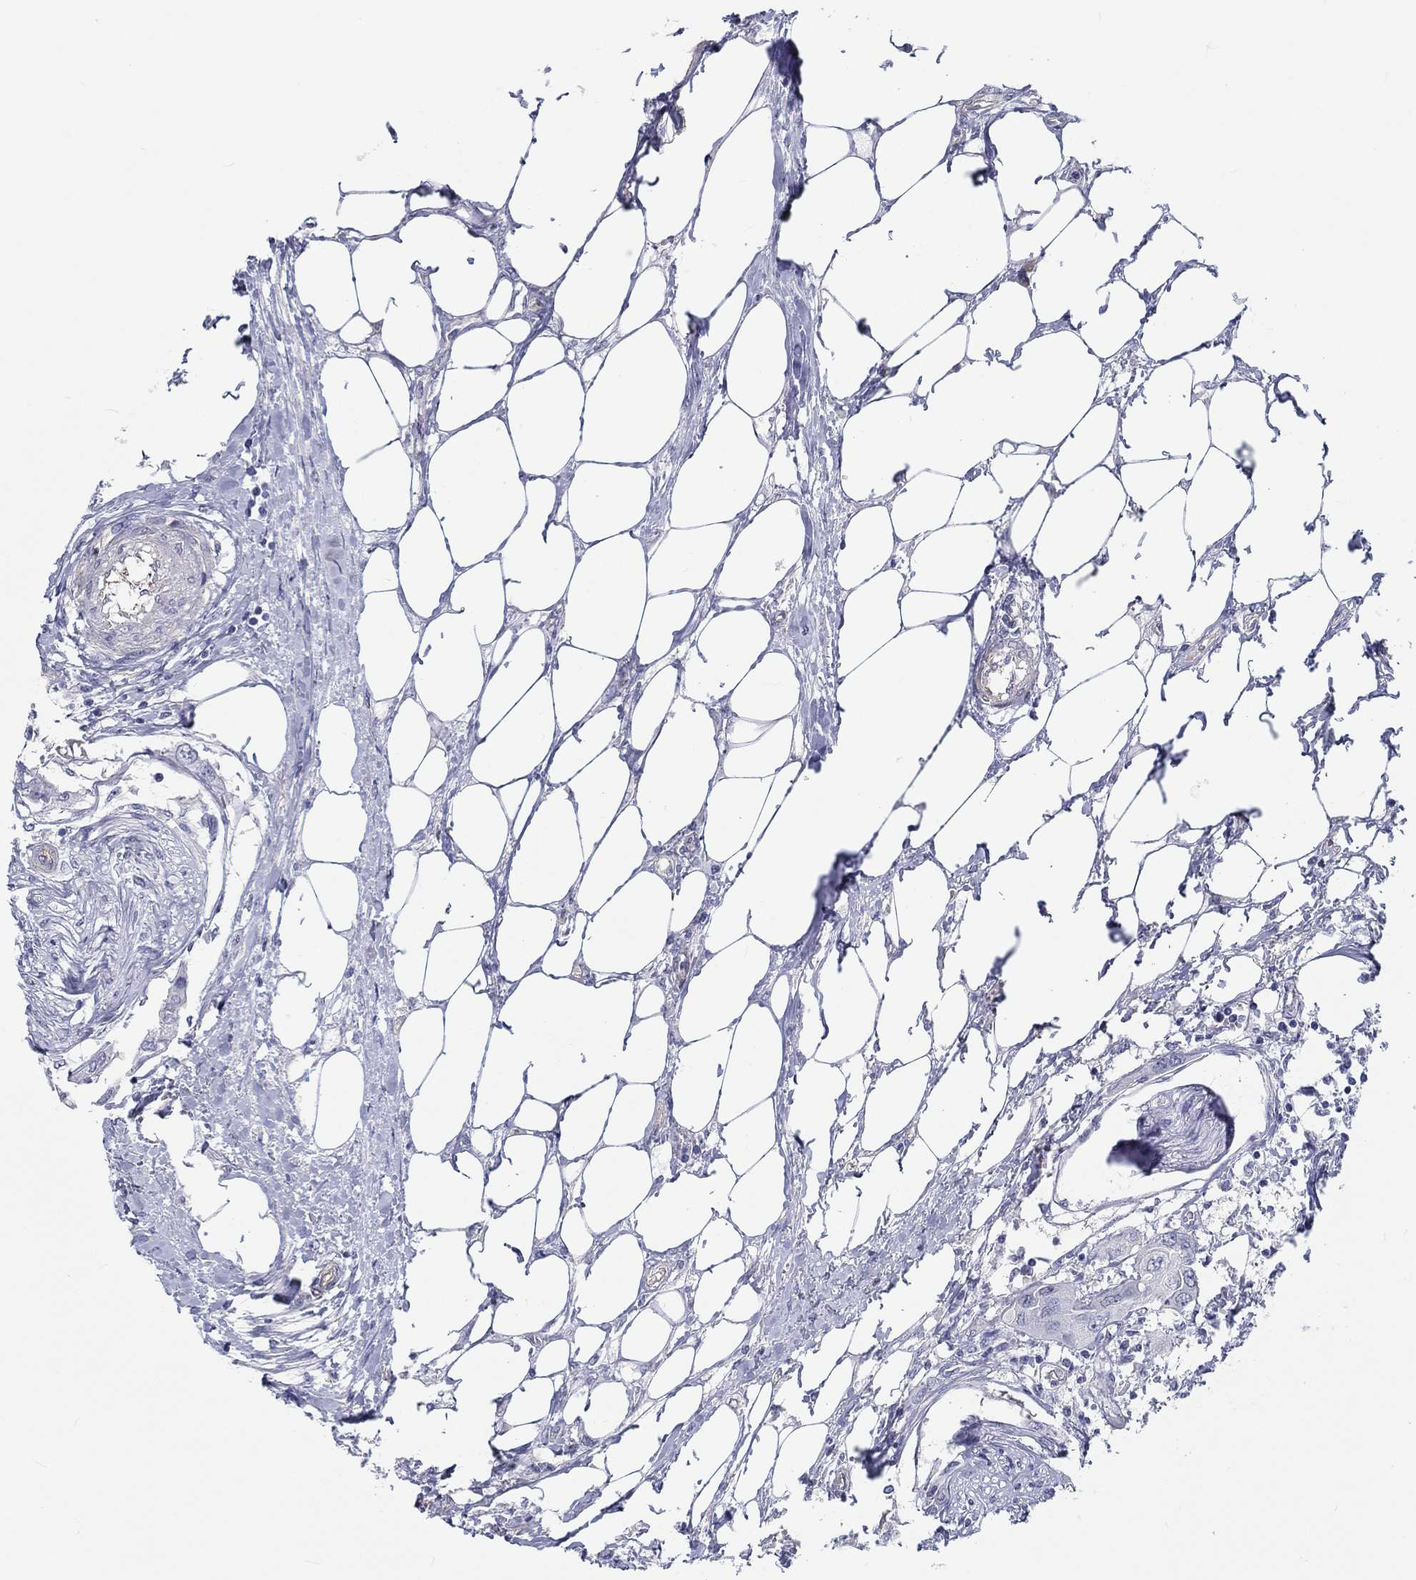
{"staining": {"intensity": "negative", "quantity": "none", "location": "none"}, "tissue": "urothelial cancer", "cell_type": "Tumor cells", "image_type": "cancer", "snomed": [{"axis": "morphology", "description": "Urothelial carcinoma, NOS"}, {"axis": "morphology", "description": "Urothelial carcinoma, High grade"}, {"axis": "topography", "description": "Urinary bladder"}], "caption": "Immunohistochemistry (IHC) image of neoplastic tissue: urothelial cancer stained with DAB exhibits no significant protein expression in tumor cells.", "gene": "CRYGD", "patient": {"sex": "male", "age": 63}}